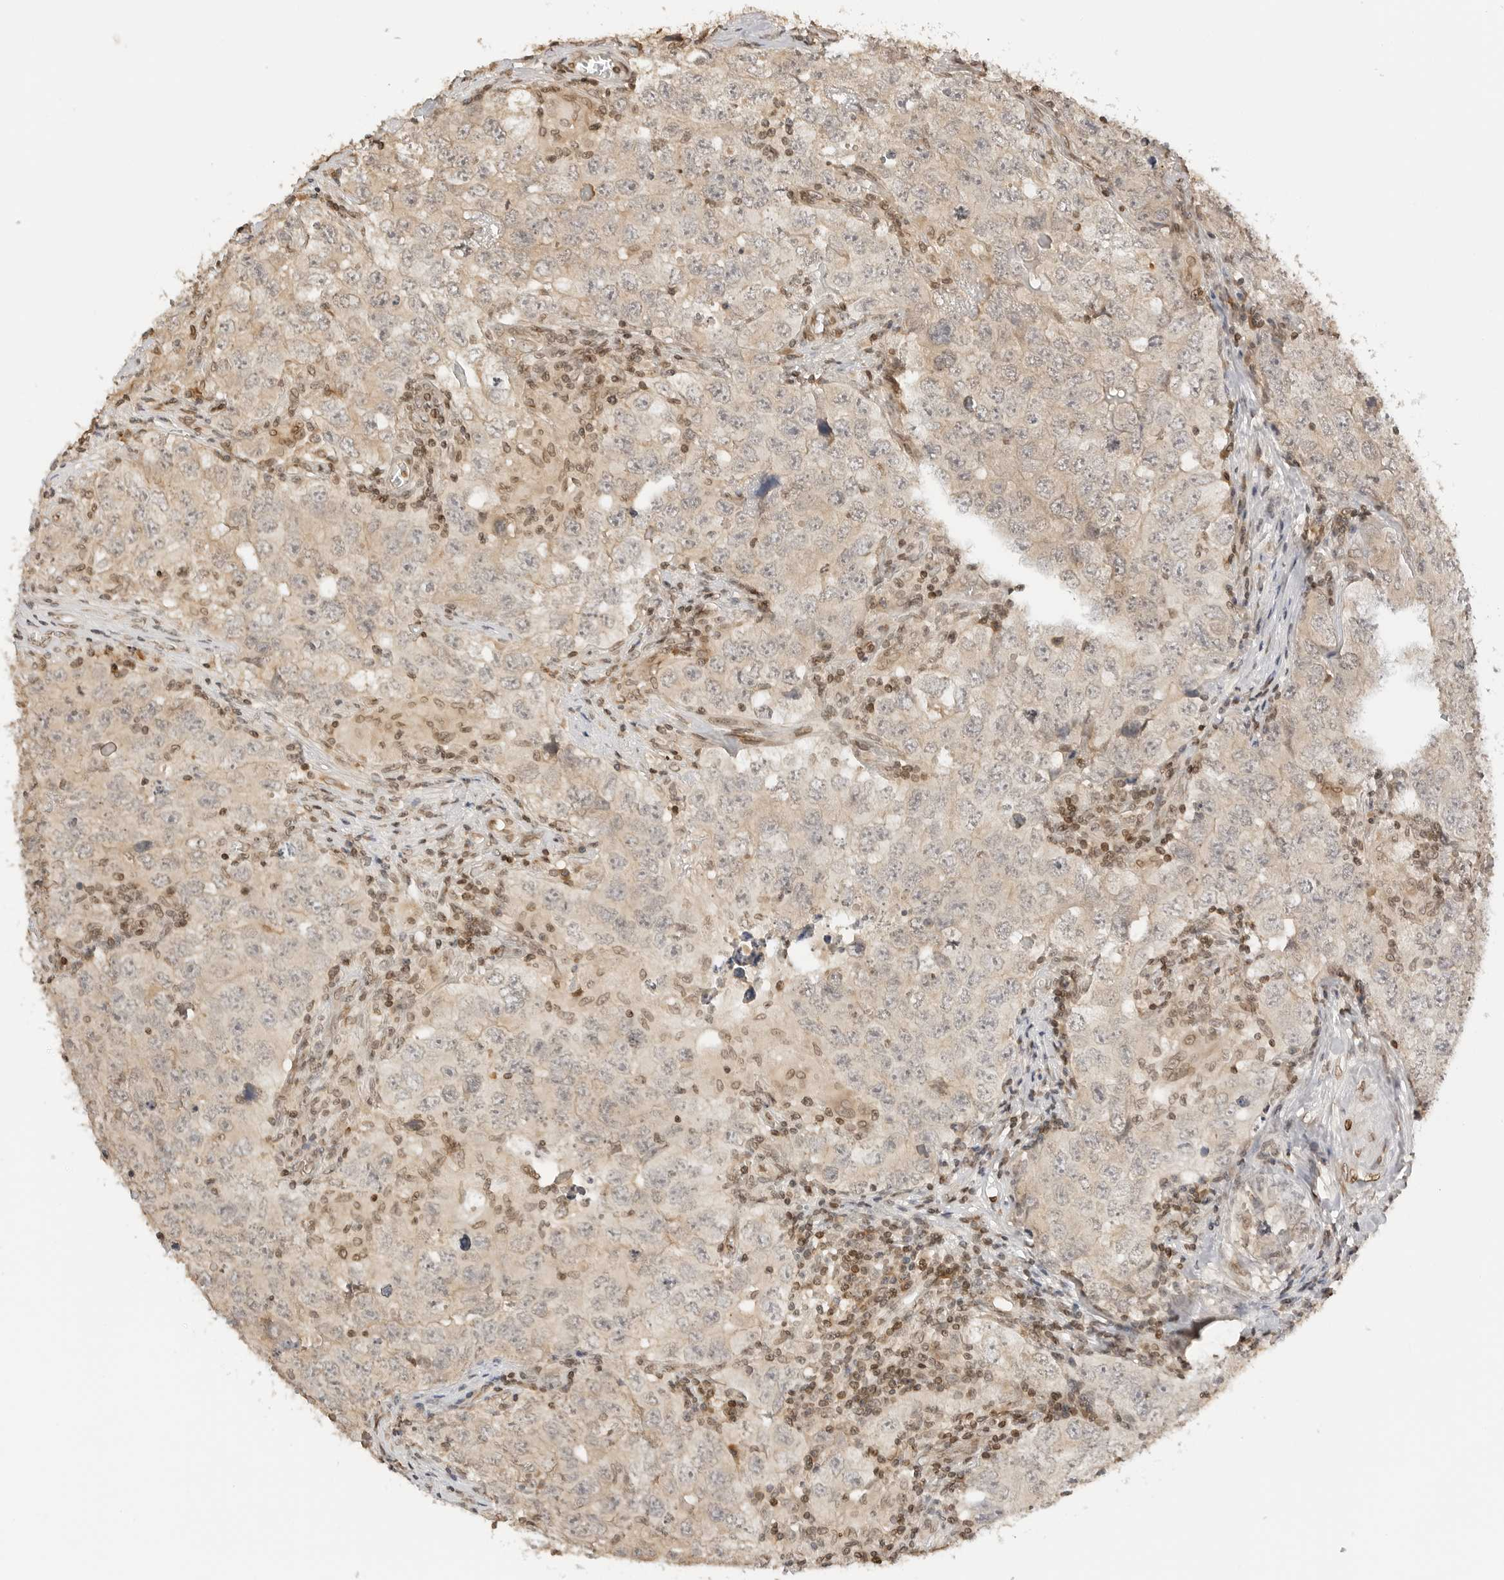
{"staining": {"intensity": "moderate", "quantity": "25%-75%", "location": "cytoplasmic/membranous"}, "tissue": "testis cancer", "cell_type": "Tumor cells", "image_type": "cancer", "snomed": [{"axis": "morphology", "description": "Seminoma, NOS"}, {"axis": "morphology", "description": "Carcinoma, Embryonal, NOS"}, {"axis": "topography", "description": "Testis"}], "caption": "This is an image of immunohistochemistry staining of testis cancer (embryonal carcinoma), which shows moderate expression in the cytoplasmic/membranous of tumor cells.", "gene": "POLH", "patient": {"sex": "male", "age": 43}}